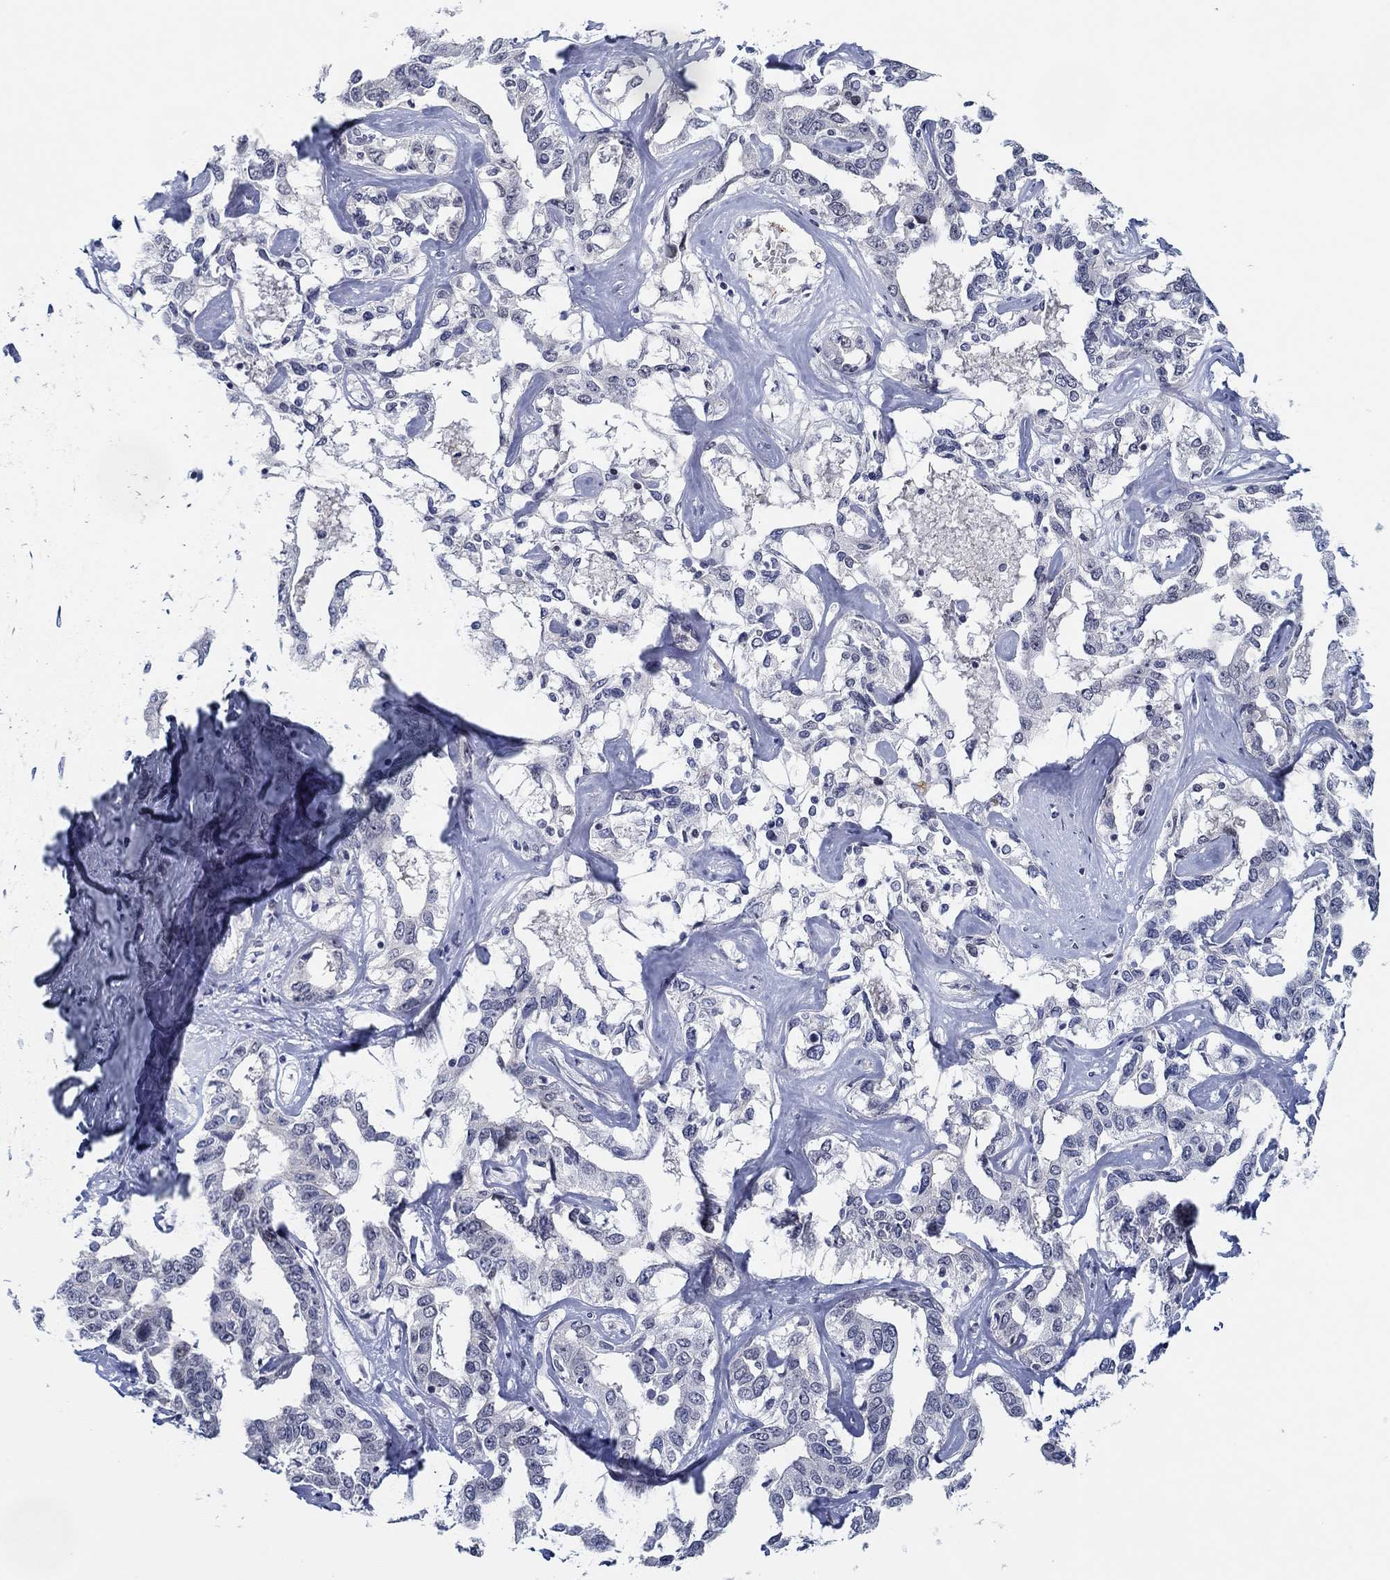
{"staining": {"intensity": "negative", "quantity": "none", "location": "none"}, "tissue": "liver cancer", "cell_type": "Tumor cells", "image_type": "cancer", "snomed": [{"axis": "morphology", "description": "Cholangiocarcinoma"}, {"axis": "topography", "description": "Liver"}], "caption": "Immunohistochemical staining of human liver cholangiocarcinoma displays no significant staining in tumor cells.", "gene": "SLC34A1", "patient": {"sex": "male", "age": 59}}